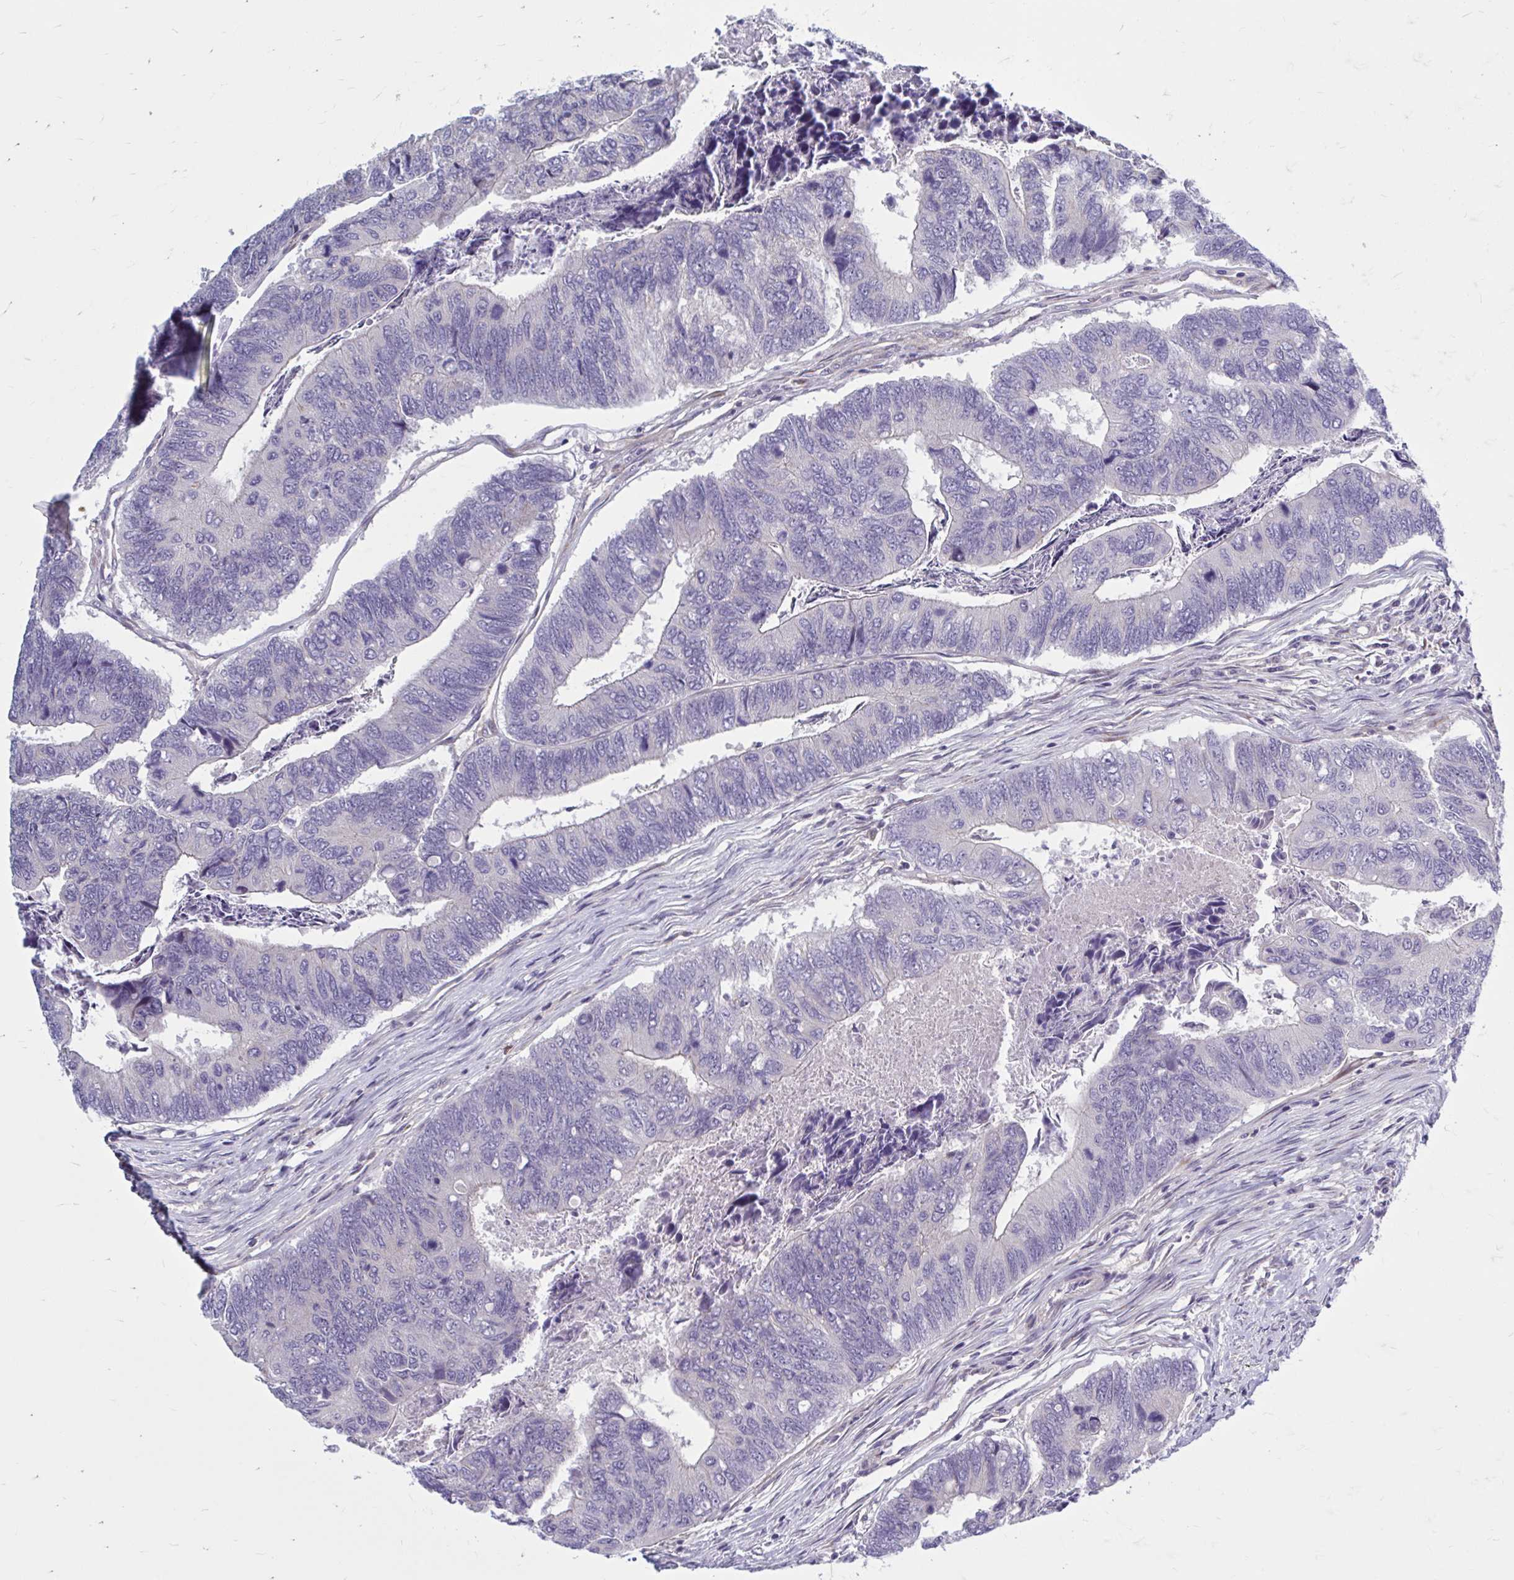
{"staining": {"intensity": "negative", "quantity": "none", "location": "none"}, "tissue": "colorectal cancer", "cell_type": "Tumor cells", "image_type": "cancer", "snomed": [{"axis": "morphology", "description": "Adenocarcinoma, NOS"}, {"axis": "topography", "description": "Colon"}], "caption": "The photomicrograph demonstrates no significant positivity in tumor cells of colorectal cancer (adenocarcinoma).", "gene": "CHST3", "patient": {"sex": "female", "age": 67}}